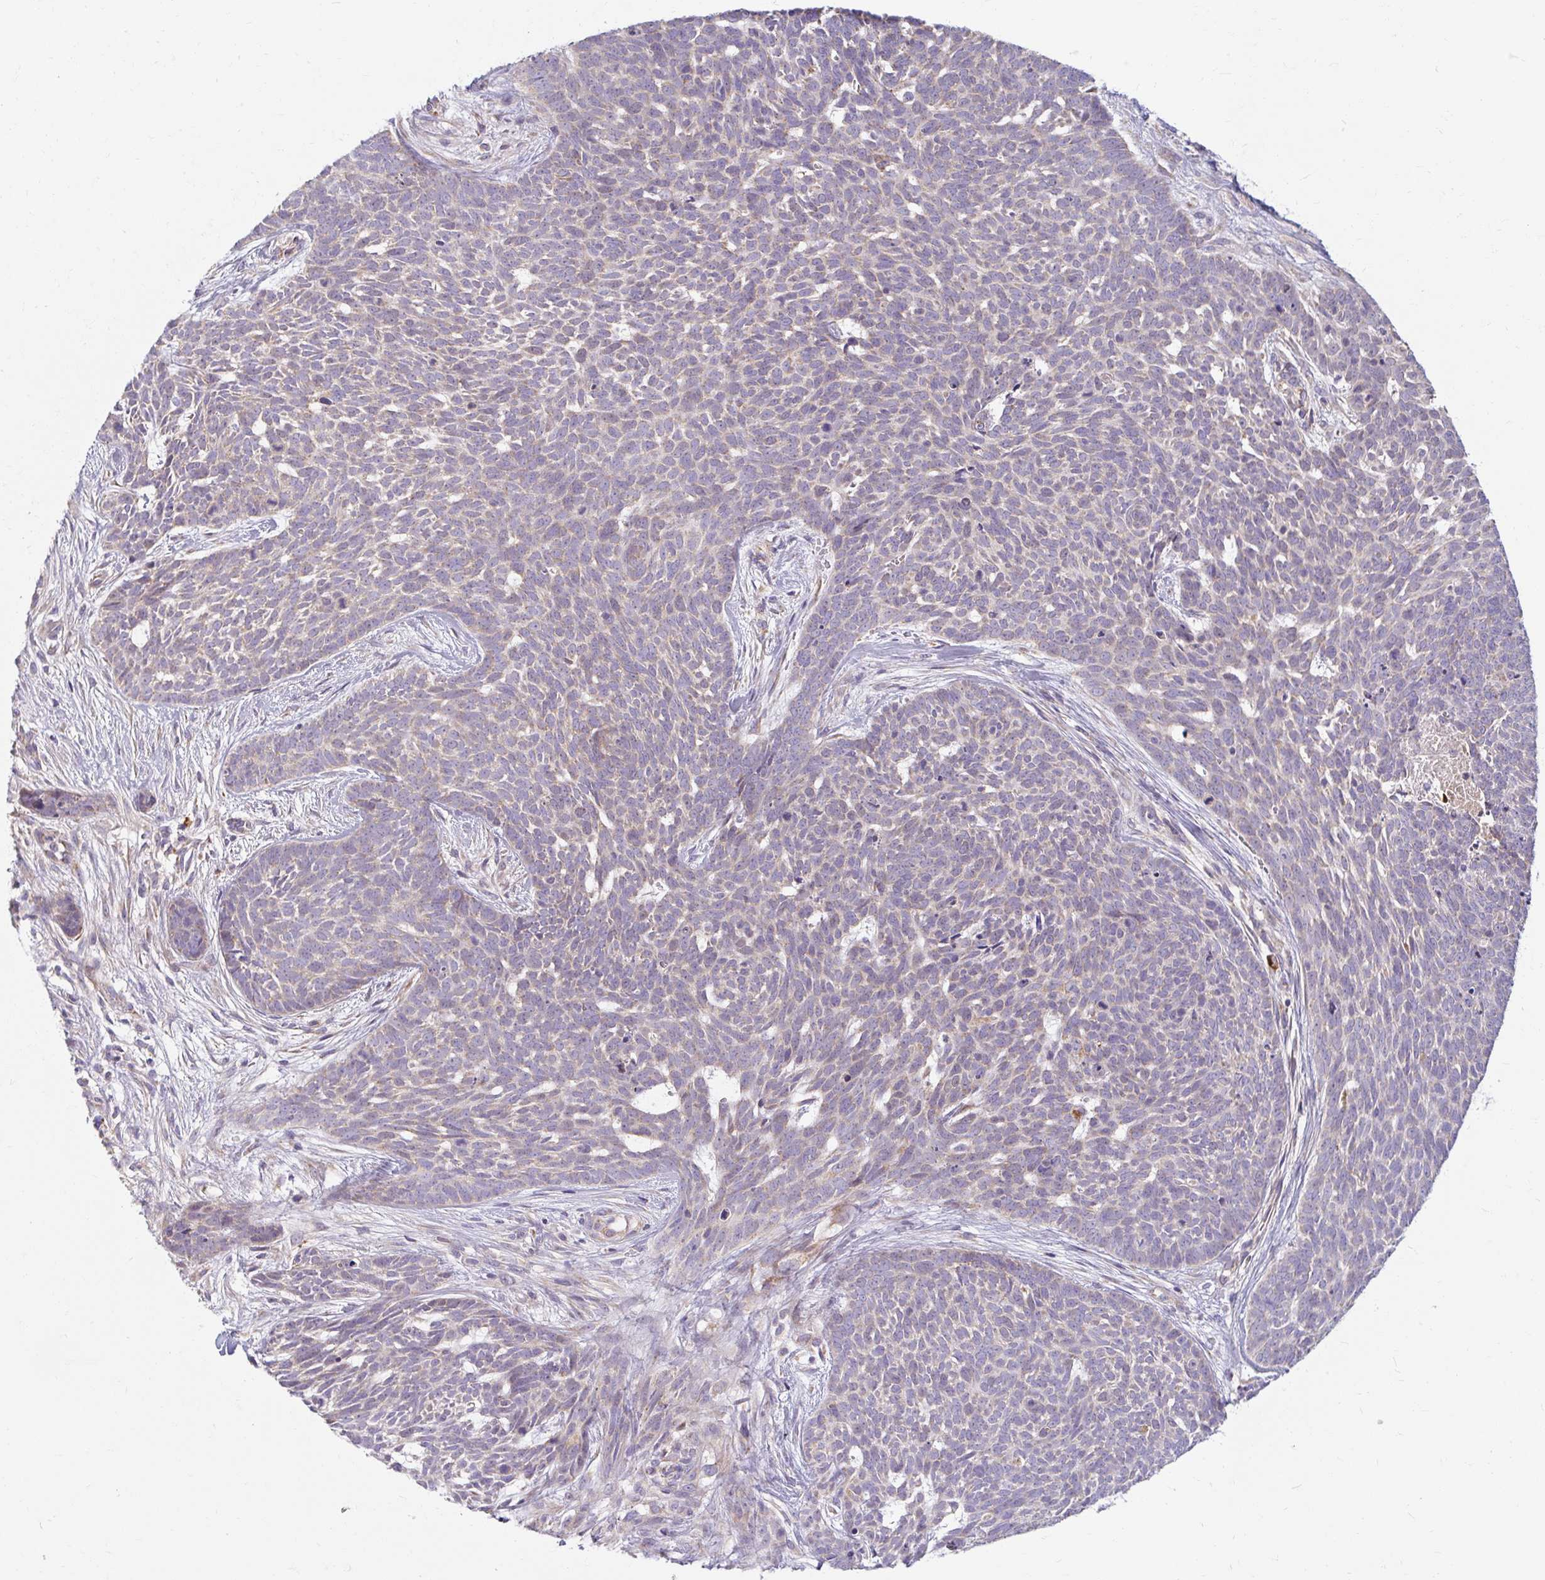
{"staining": {"intensity": "weak", "quantity": "<25%", "location": "cytoplasmic/membranous"}, "tissue": "skin cancer", "cell_type": "Tumor cells", "image_type": "cancer", "snomed": [{"axis": "morphology", "description": "Basal cell carcinoma"}, {"axis": "topography", "description": "Skin"}], "caption": "IHC histopathology image of human basal cell carcinoma (skin) stained for a protein (brown), which shows no staining in tumor cells.", "gene": "SKP2", "patient": {"sex": "female", "age": 78}}